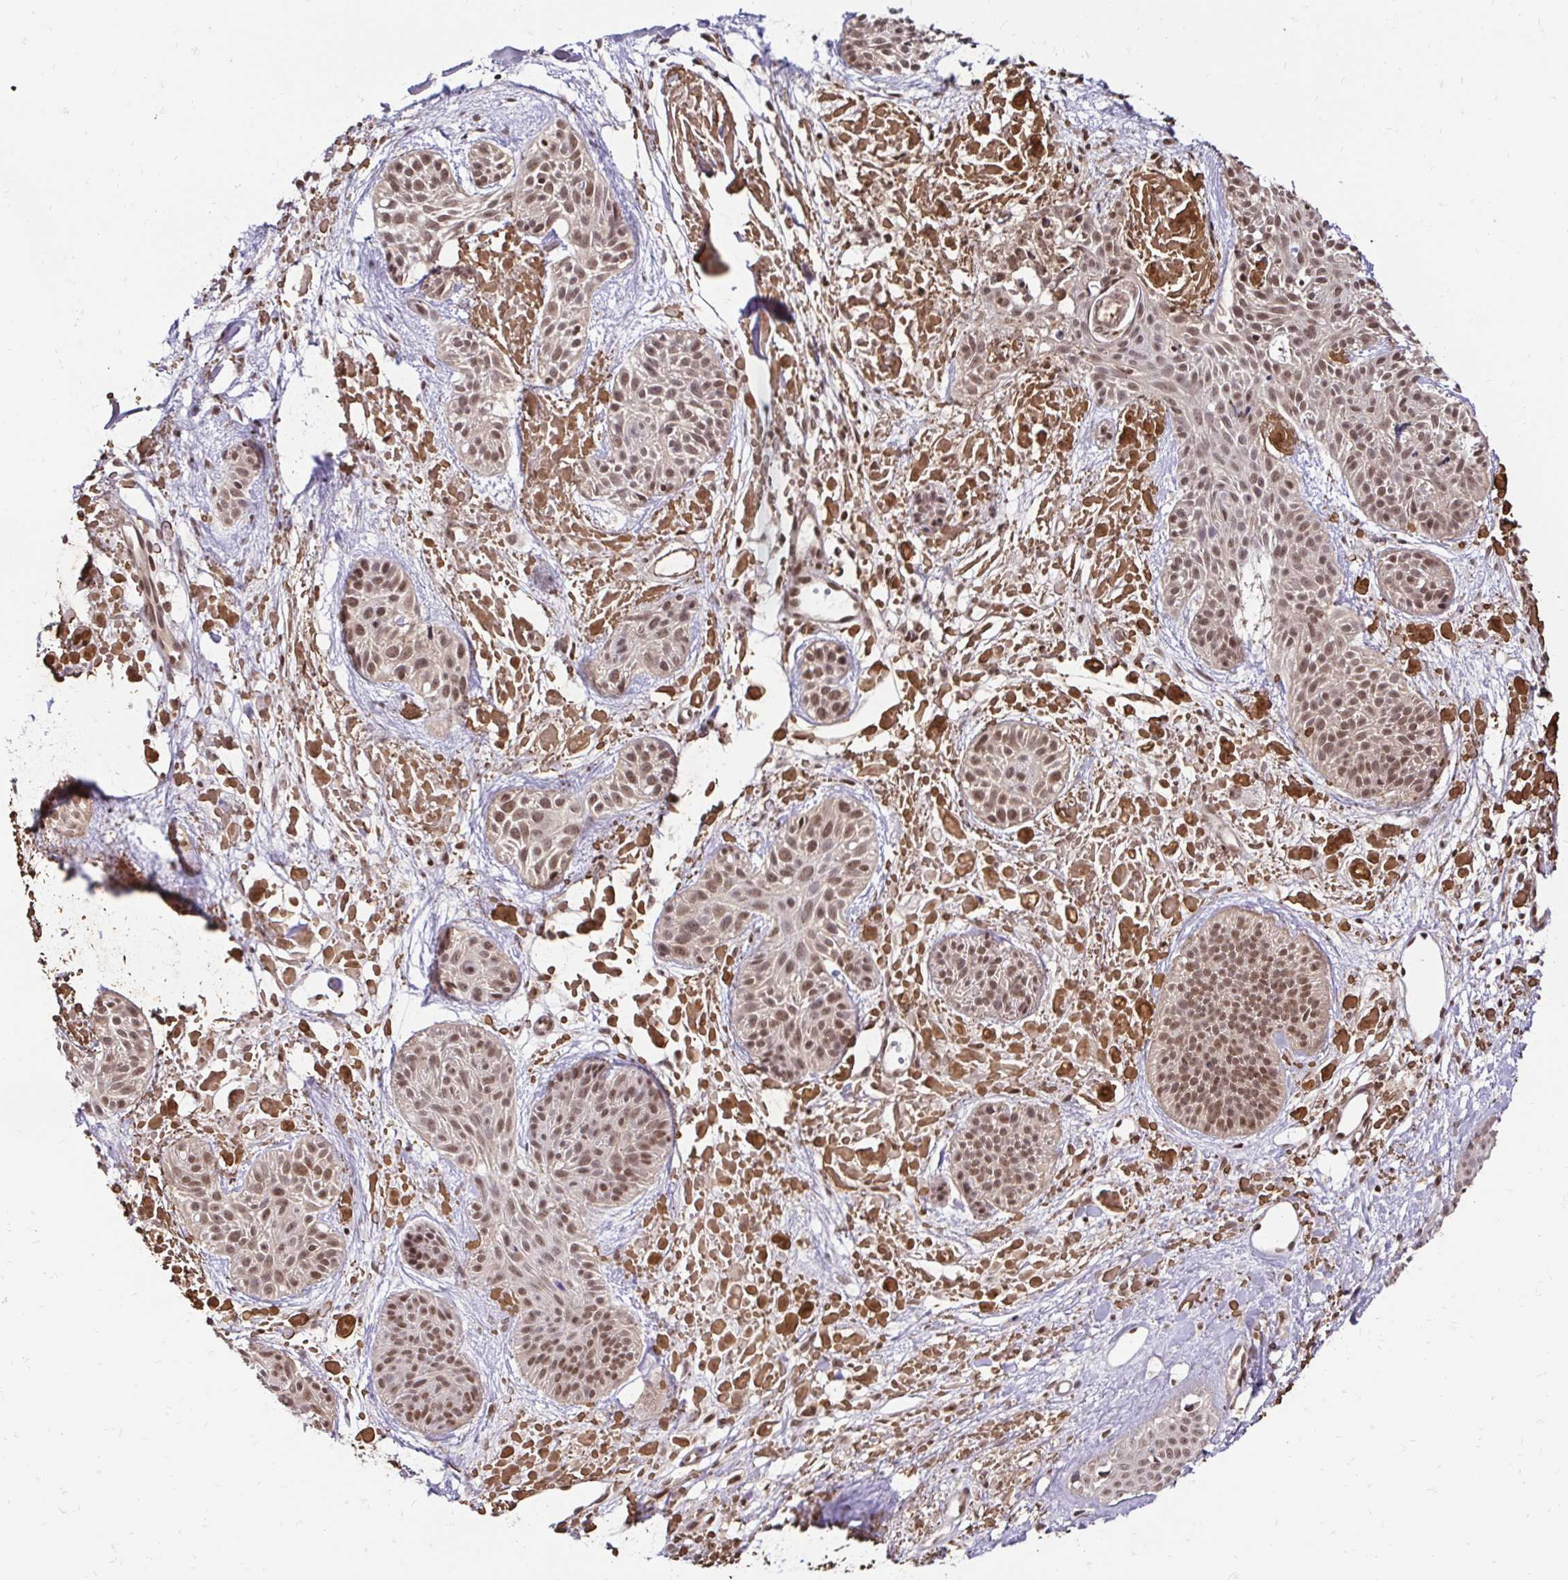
{"staining": {"intensity": "moderate", "quantity": ">75%", "location": "nuclear"}, "tissue": "skin cancer", "cell_type": "Tumor cells", "image_type": "cancer", "snomed": [{"axis": "morphology", "description": "Basal cell carcinoma"}, {"axis": "topography", "description": "Skin"}], "caption": "The micrograph shows immunohistochemical staining of basal cell carcinoma (skin). There is moderate nuclear positivity is seen in approximately >75% of tumor cells.", "gene": "GLYR1", "patient": {"sex": "female", "age": 78}}